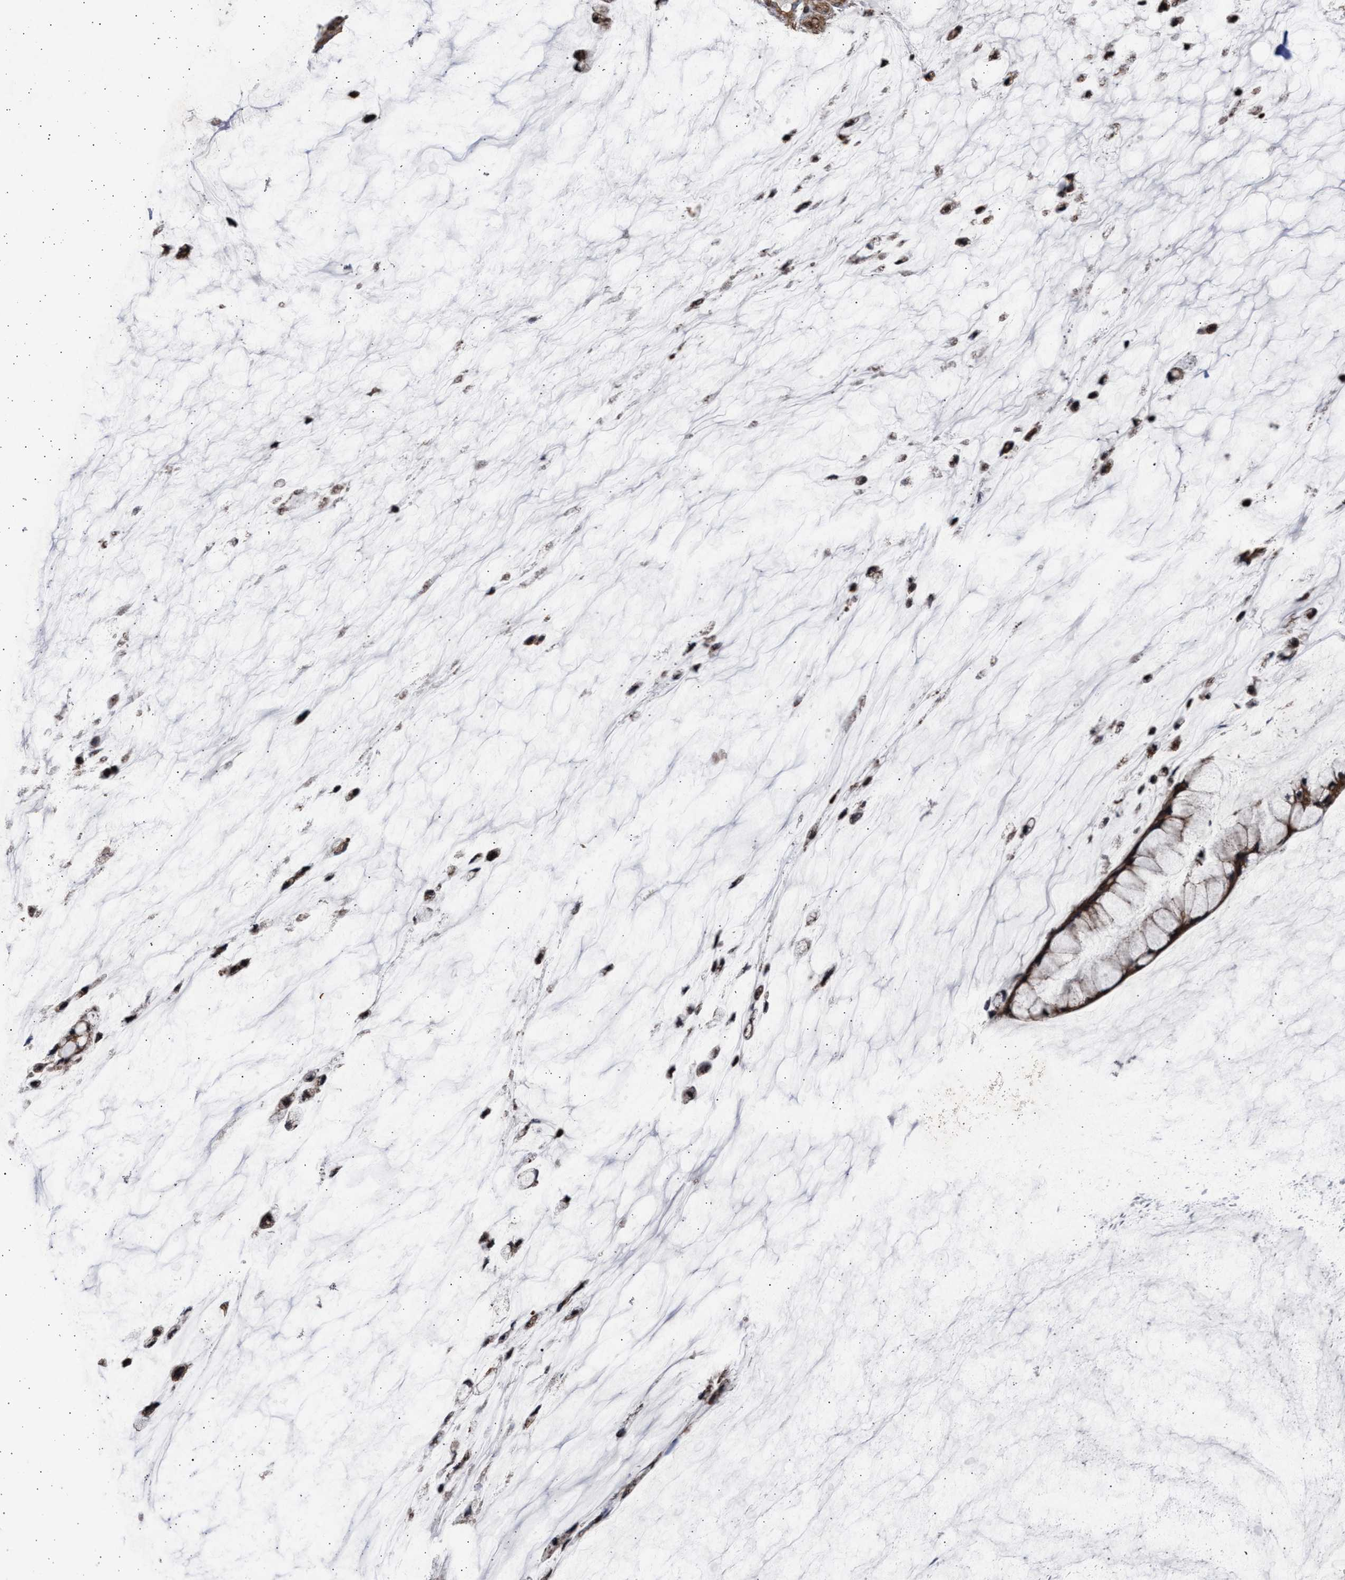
{"staining": {"intensity": "strong", "quantity": ">75%", "location": "cytoplasmic/membranous"}, "tissue": "ovarian cancer", "cell_type": "Tumor cells", "image_type": "cancer", "snomed": [{"axis": "morphology", "description": "Cystadenocarcinoma, mucinous, NOS"}, {"axis": "topography", "description": "Ovary"}], "caption": "Human ovarian cancer (mucinous cystadenocarcinoma) stained for a protein (brown) reveals strong cytoplasmic/membranous positive staining in about >75% of tumor cells.", "gene": "TTC19", "patient": {"sex": "female", "age": 39}}